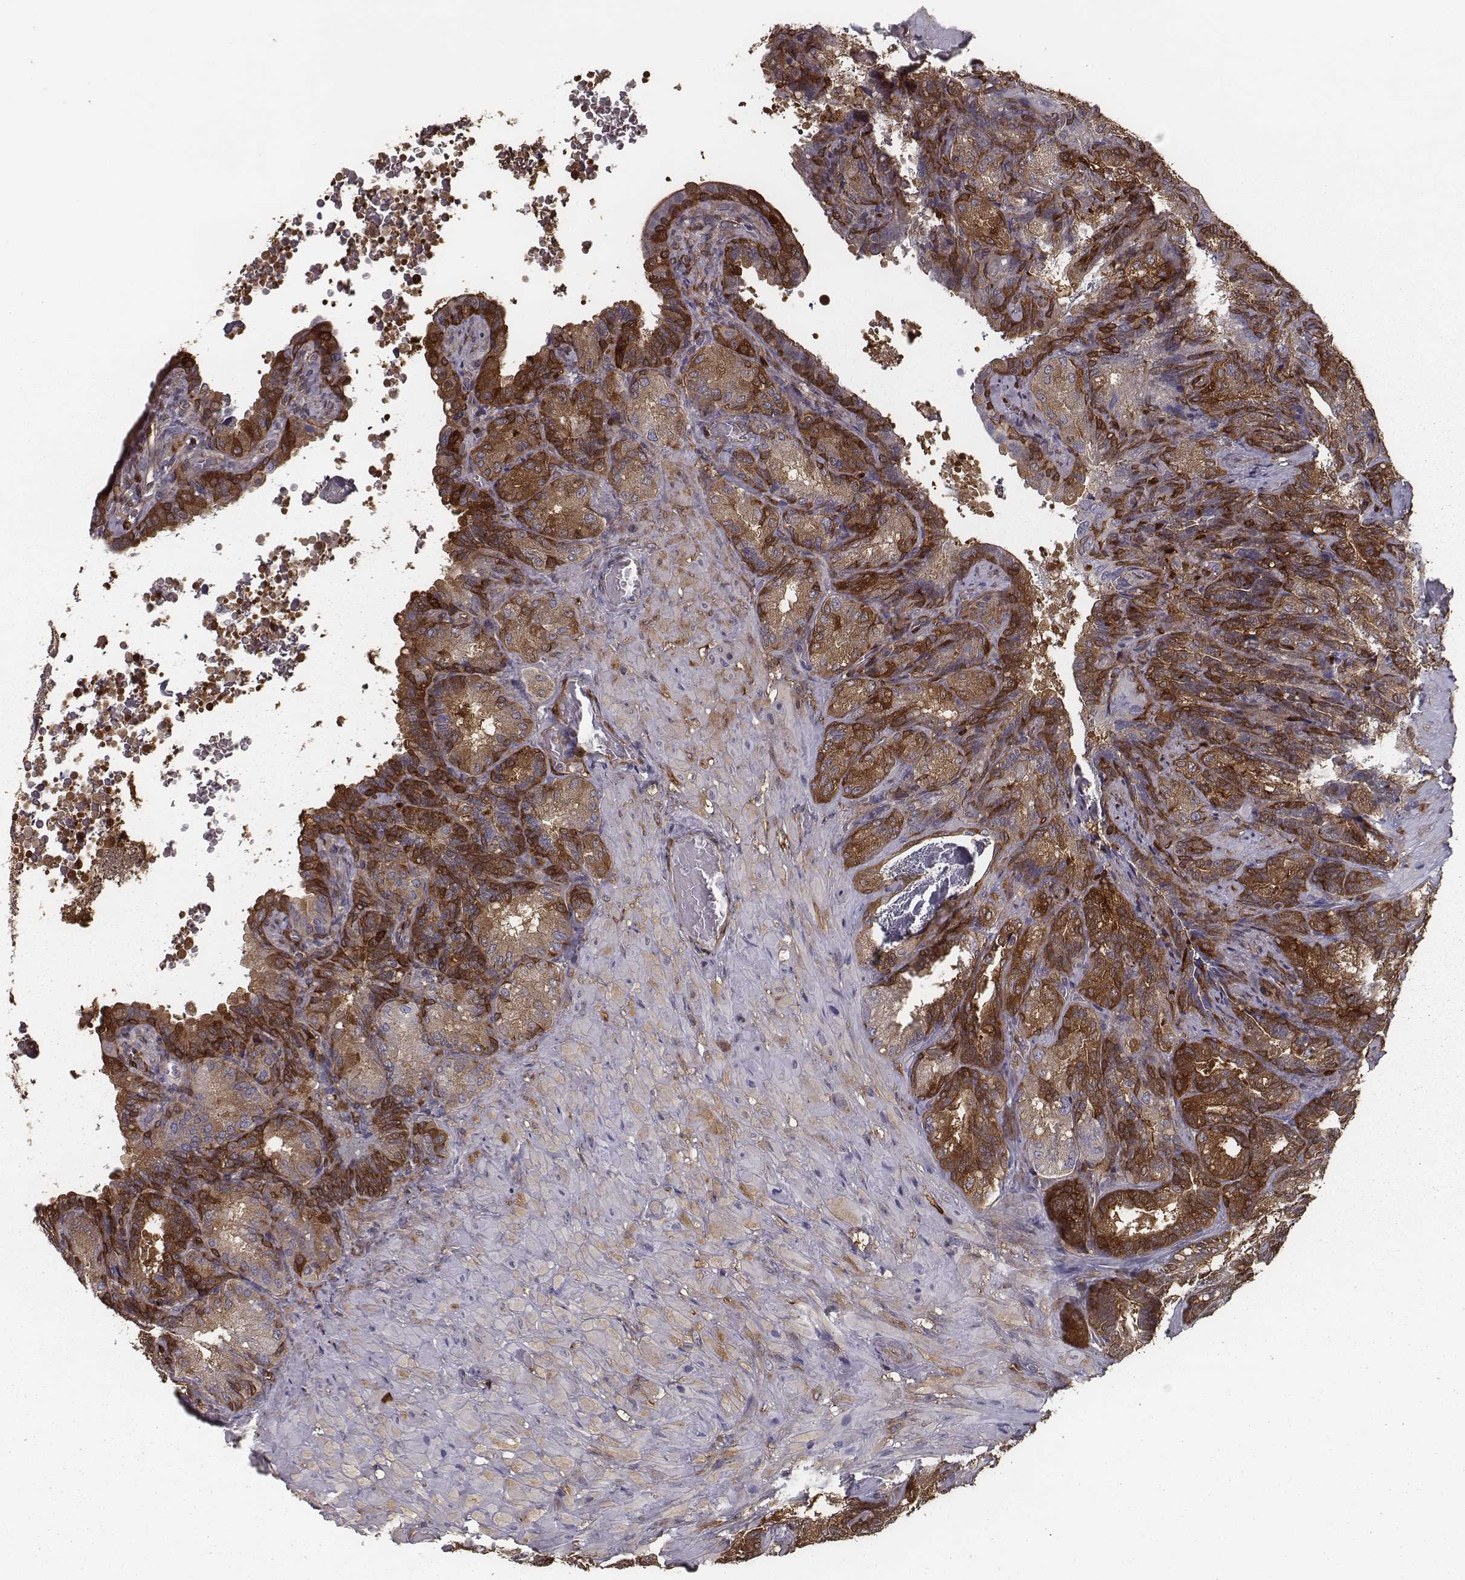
{"staining": {"intensity": "strong", "quantity": ">75%", "location": "cytoplasmic/membranous"}, "tissue": "seminal vesicle", "cell_type": "Glandular cells", "image_type": "normal", "snomed": [{"axis": "morphology", "description": "Normal tissue, NOS"}, {"axis": "topography", "description": "Seminal veicle"}], "caption": "Strong cytoplasmic/membranous staining for a protein is identified in approximately >75% of glandular cells of unremarkable seminal vesicle using IHC.", "gene": "ISYNA1", "patient": {"sex": "male", "age": 68}}